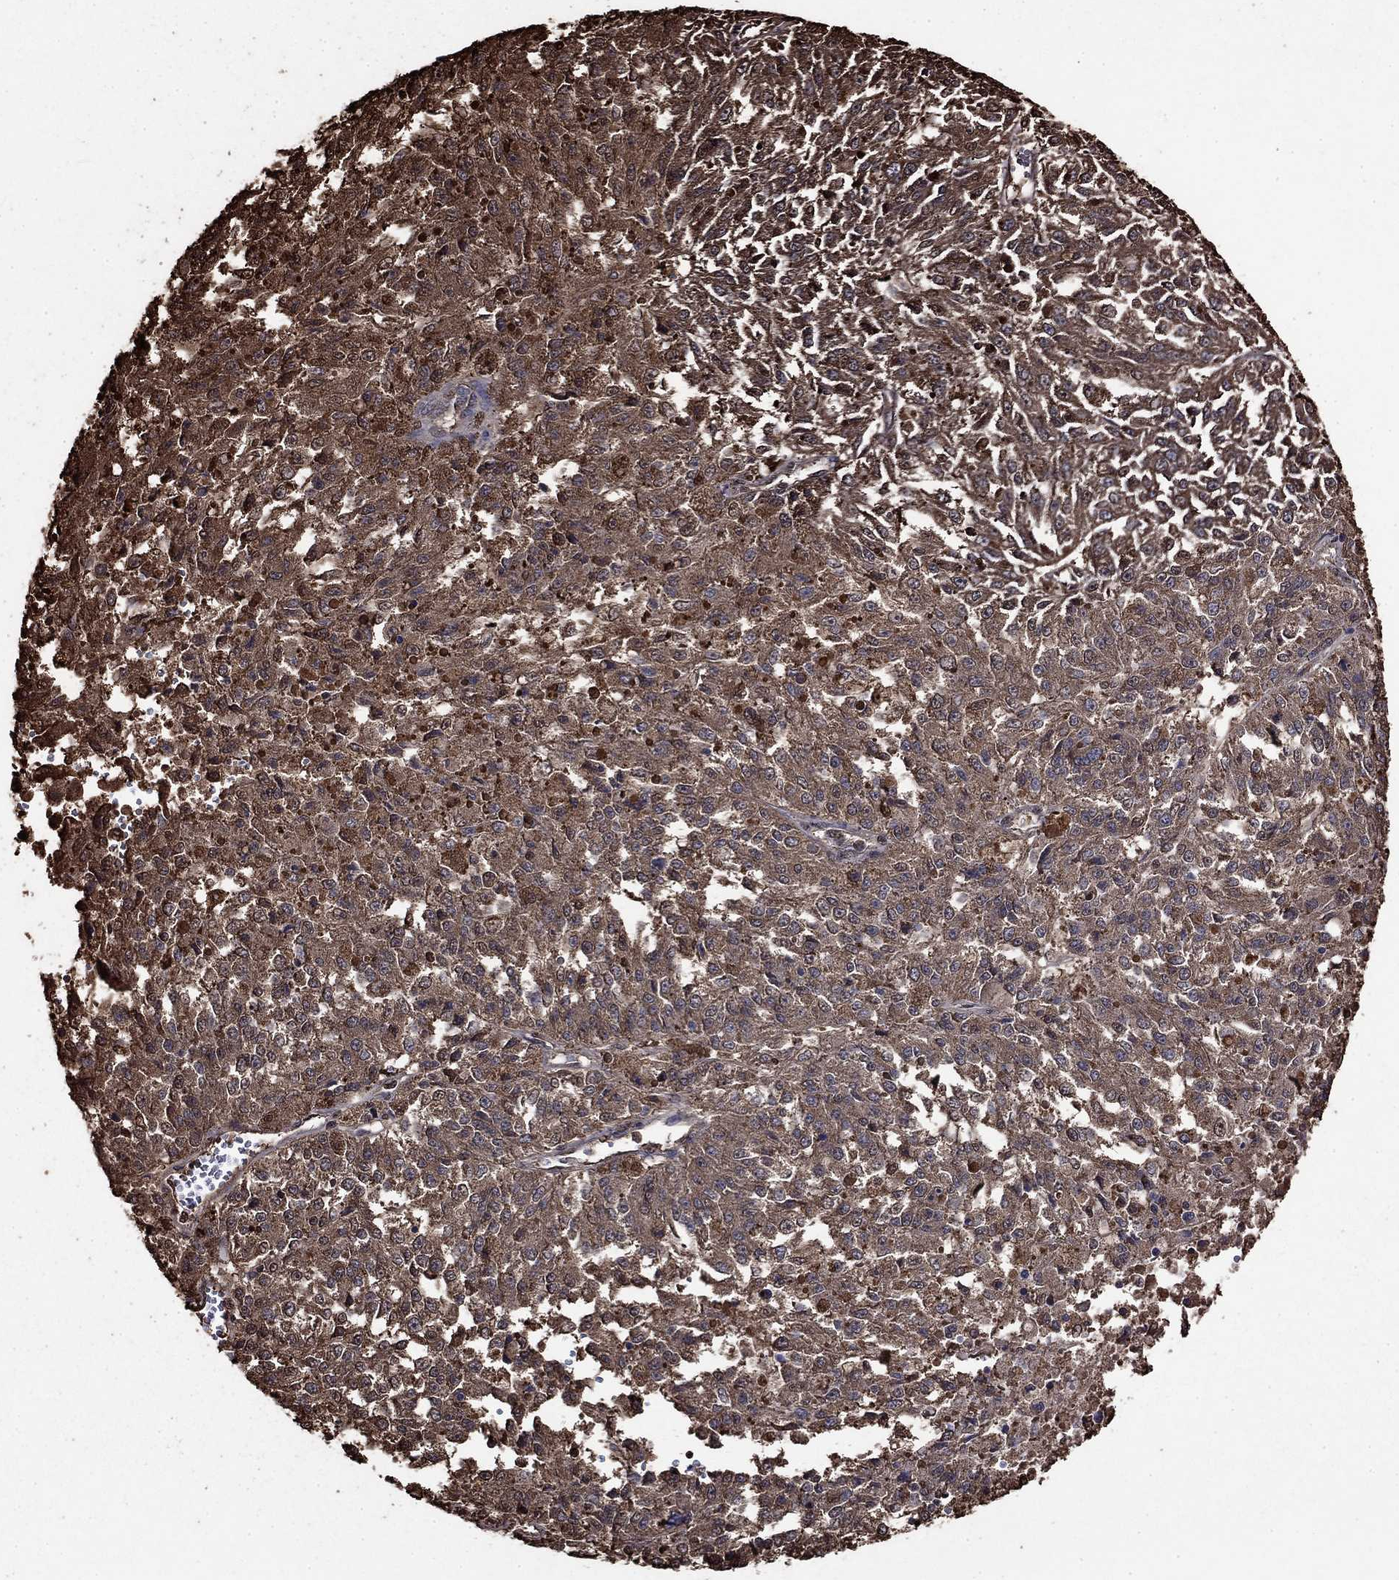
{"staining": {"intensity": "moderate", "quantity": ">75%", "location": "cytoplasmic/membranous"}, "tissue": "melanoma", "cell_type": "Tumor cells", "image_type": "cancer", "snomed": [{"axis": "morphology", "description": "Malignant melanoma, Metastatic site"}, {"axis": "topography", "description": "Lymph node"}], "caption": "A high-resolution micrograph shows IHC staining of malignant melanoma (metastatic site), which reveals moderate cytoplasmic/membranous positivity in about >75% of tumor cells. (DAB IHC, brown staining for protein, blue staining for nuclei).", "gene": "GAPDH", "patient": {"sex": "female", "age": 64}}